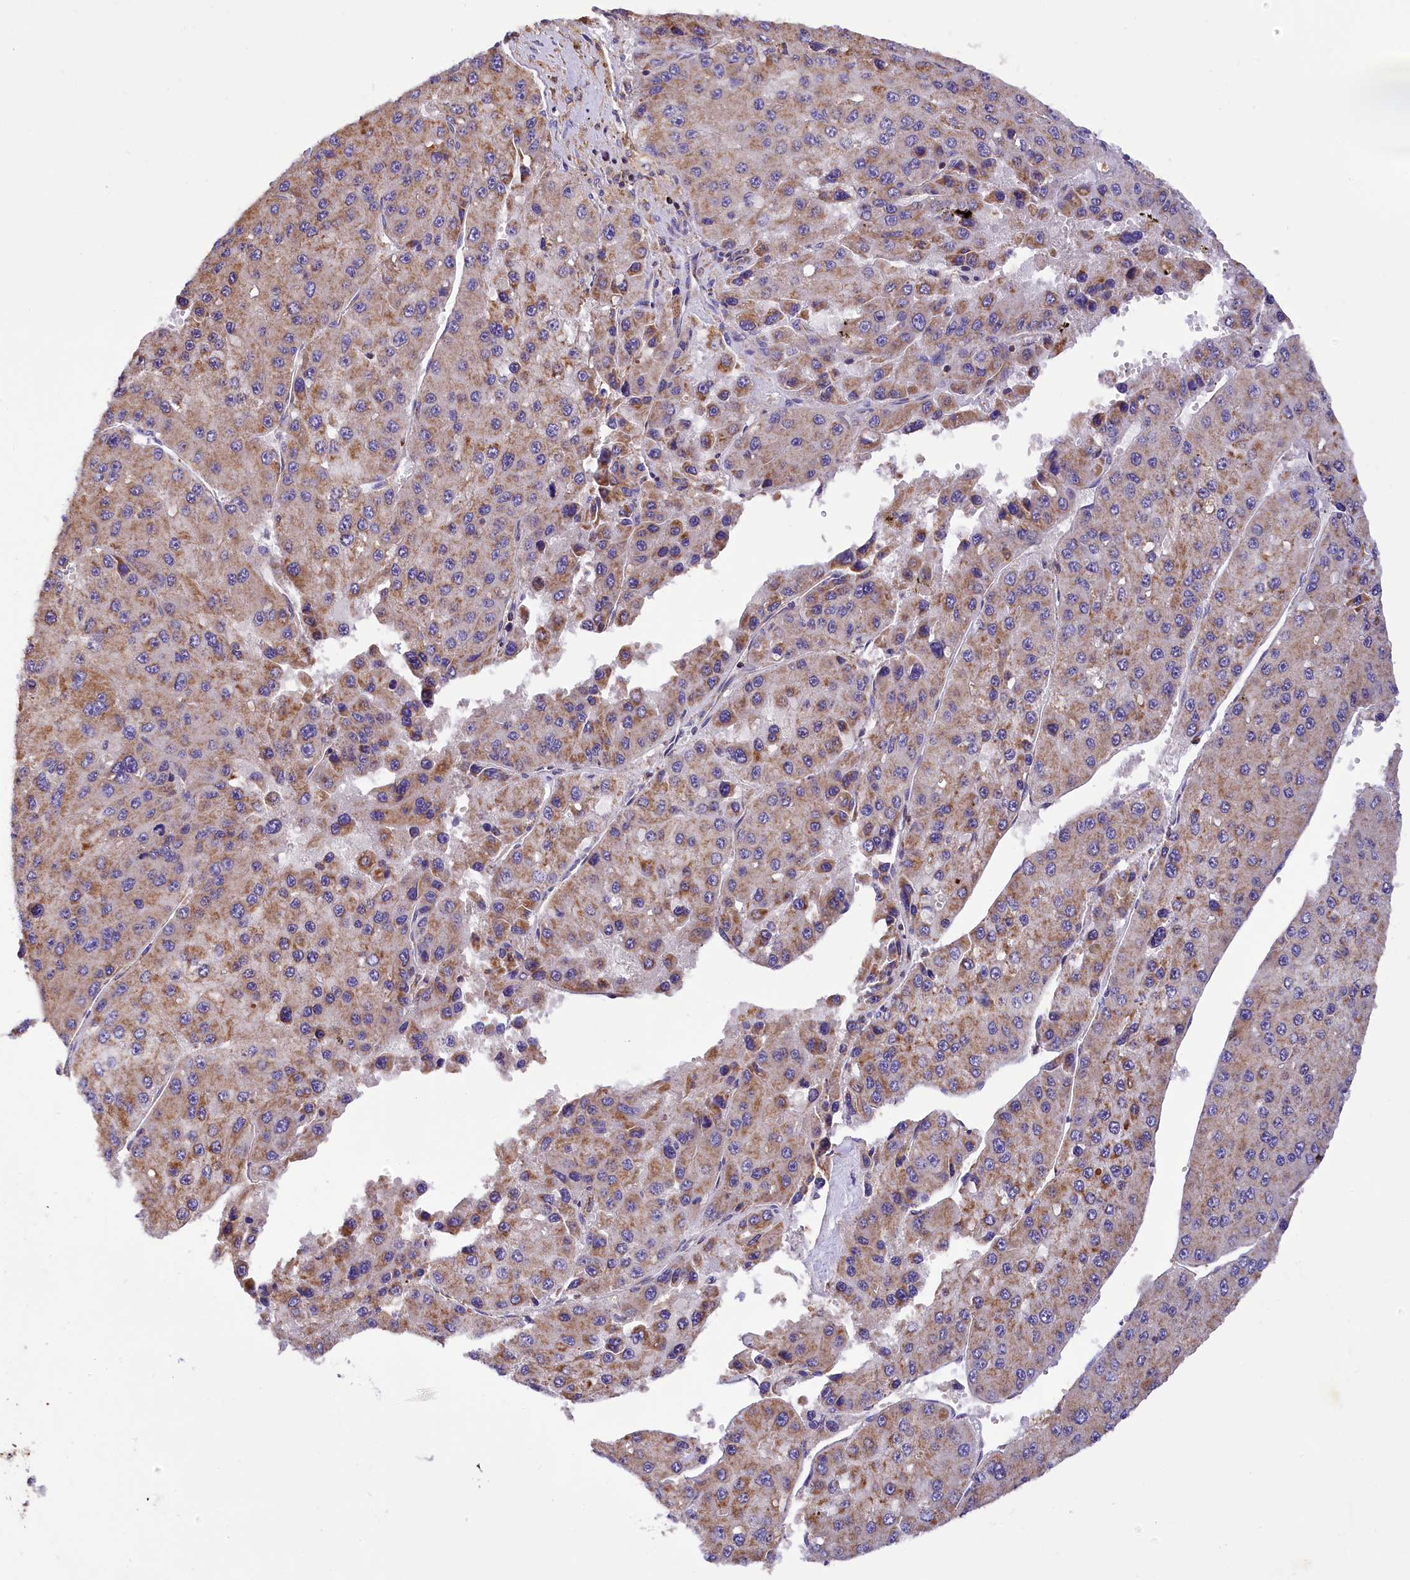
{"staining": {"intensity": "moderate", "quantity": "25%-75%", "location": "cytoplasmic/membranous"}, "tissue": "liver cancer", "cell_type": "Tumor cells", "image_type": "cancer", "snomed": [{"axis": "morphology", "description": "Carcinoma, Hepatocellular, NOS"}, {"axis": "topography", "description": "Liver"}], "caption": "A medium amount of moderate cytoplasmic/membranous positivity is identified in approximately 25%-75% of tumor cells in liver hepatocellular carcinoma tissue.", "gene": "TASOR2", "patient": {"sex": "female", "age": 73}}